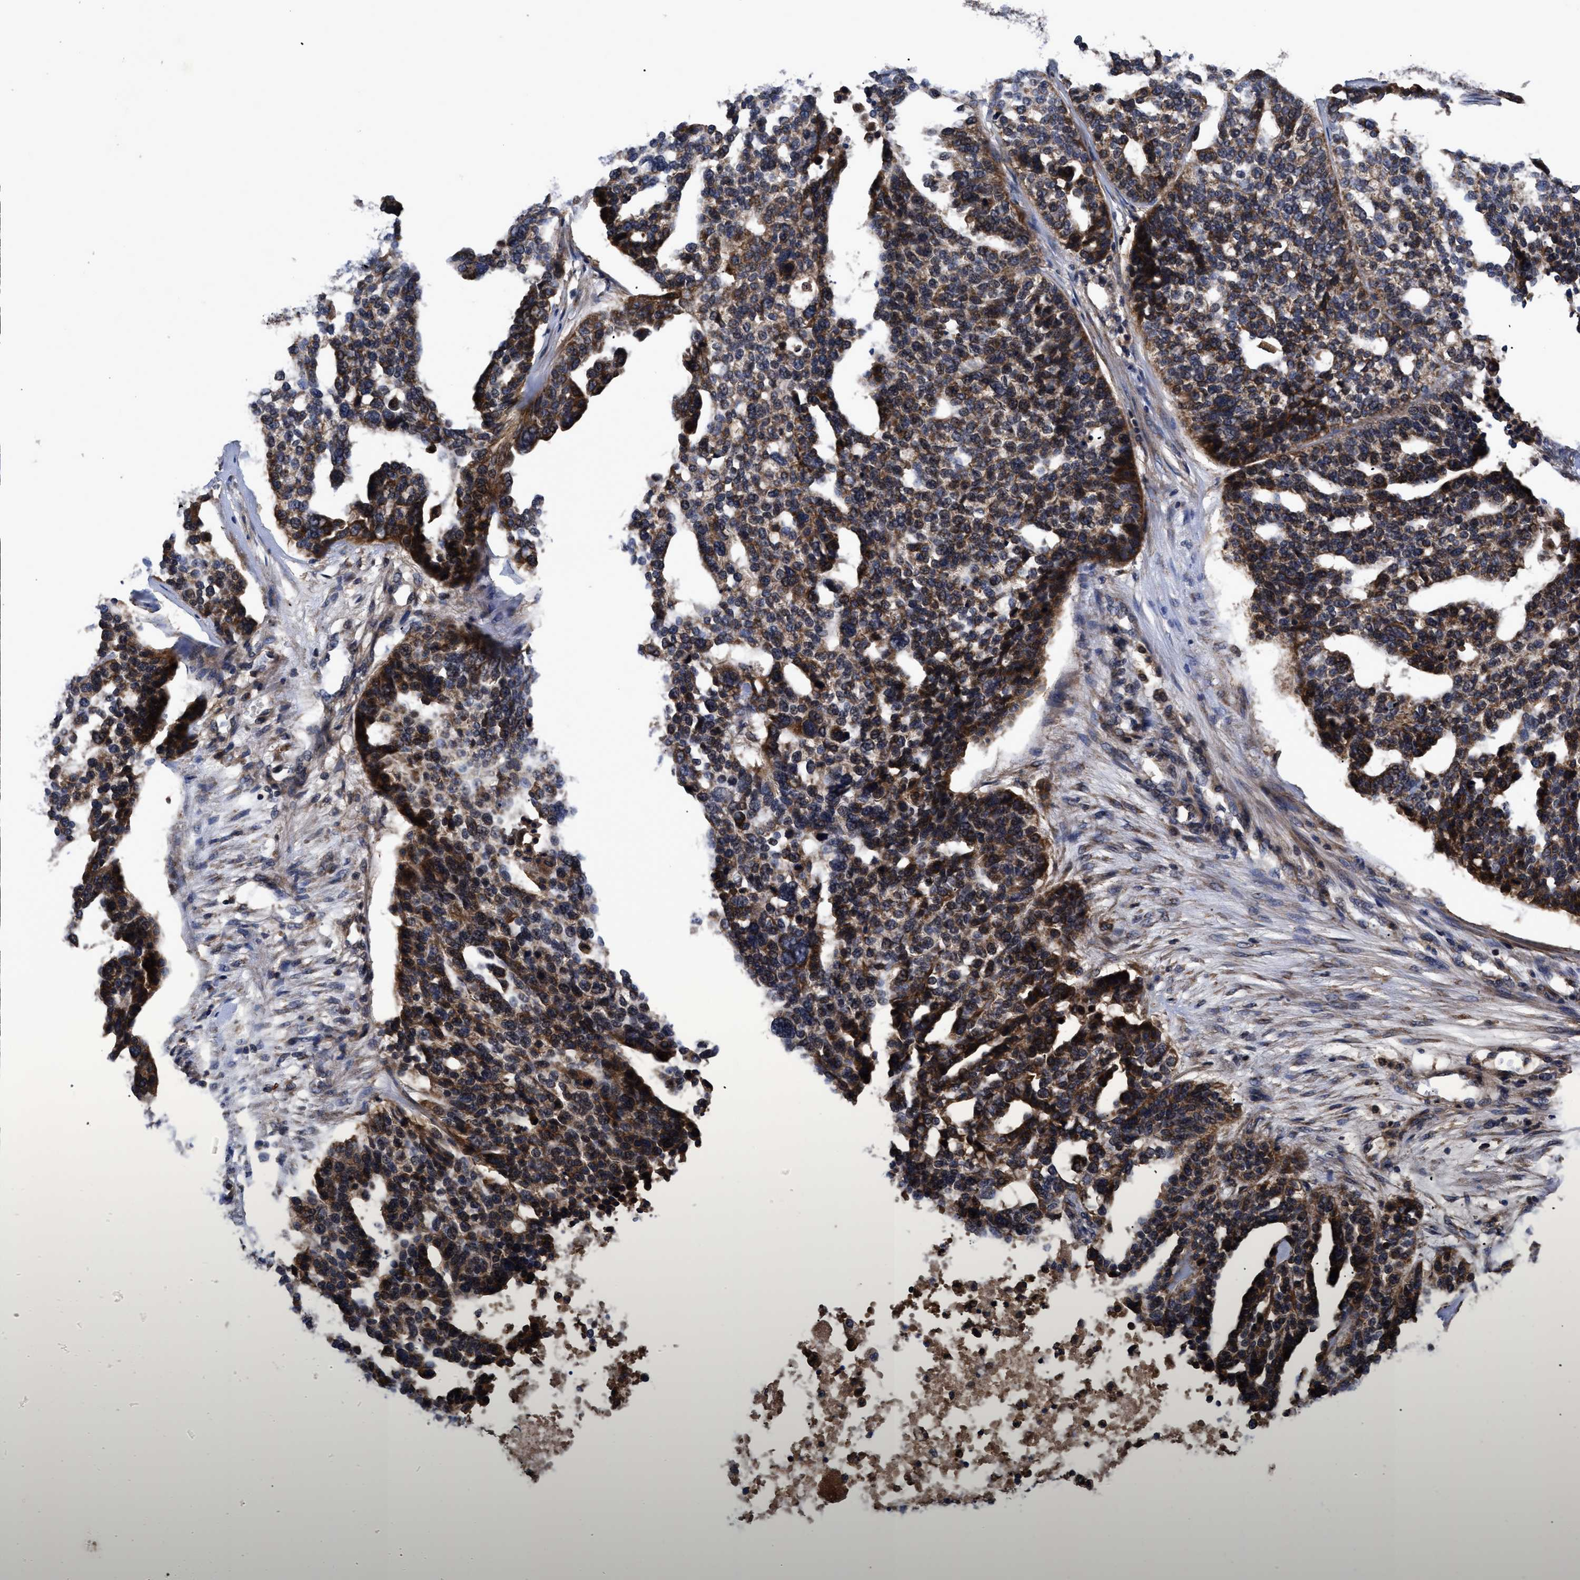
{"staining": {"intensity": "moderate", "quantity": ">75%", "location": "cytoplasmic/membranous"}, "tissue": "ovarian cancer", "cell_type": "Tumor cells", "image_type": "cancer", "snomed": [{"axis": "morphology", "description": "Cystadenocarcinoma, serous, NOS"}, {"axis": "topography", "description": "Ovary"}], "caption": "There is medium levels of moderate cytoplasmic/membranous staining in tumor cells of ovarian cancer (serous cystadenocarcinoma), as demonstrated by immunohistochemical staining (brown color).", "gene": "LRRC3", "patient": {"sex": "female", "age": 59}}